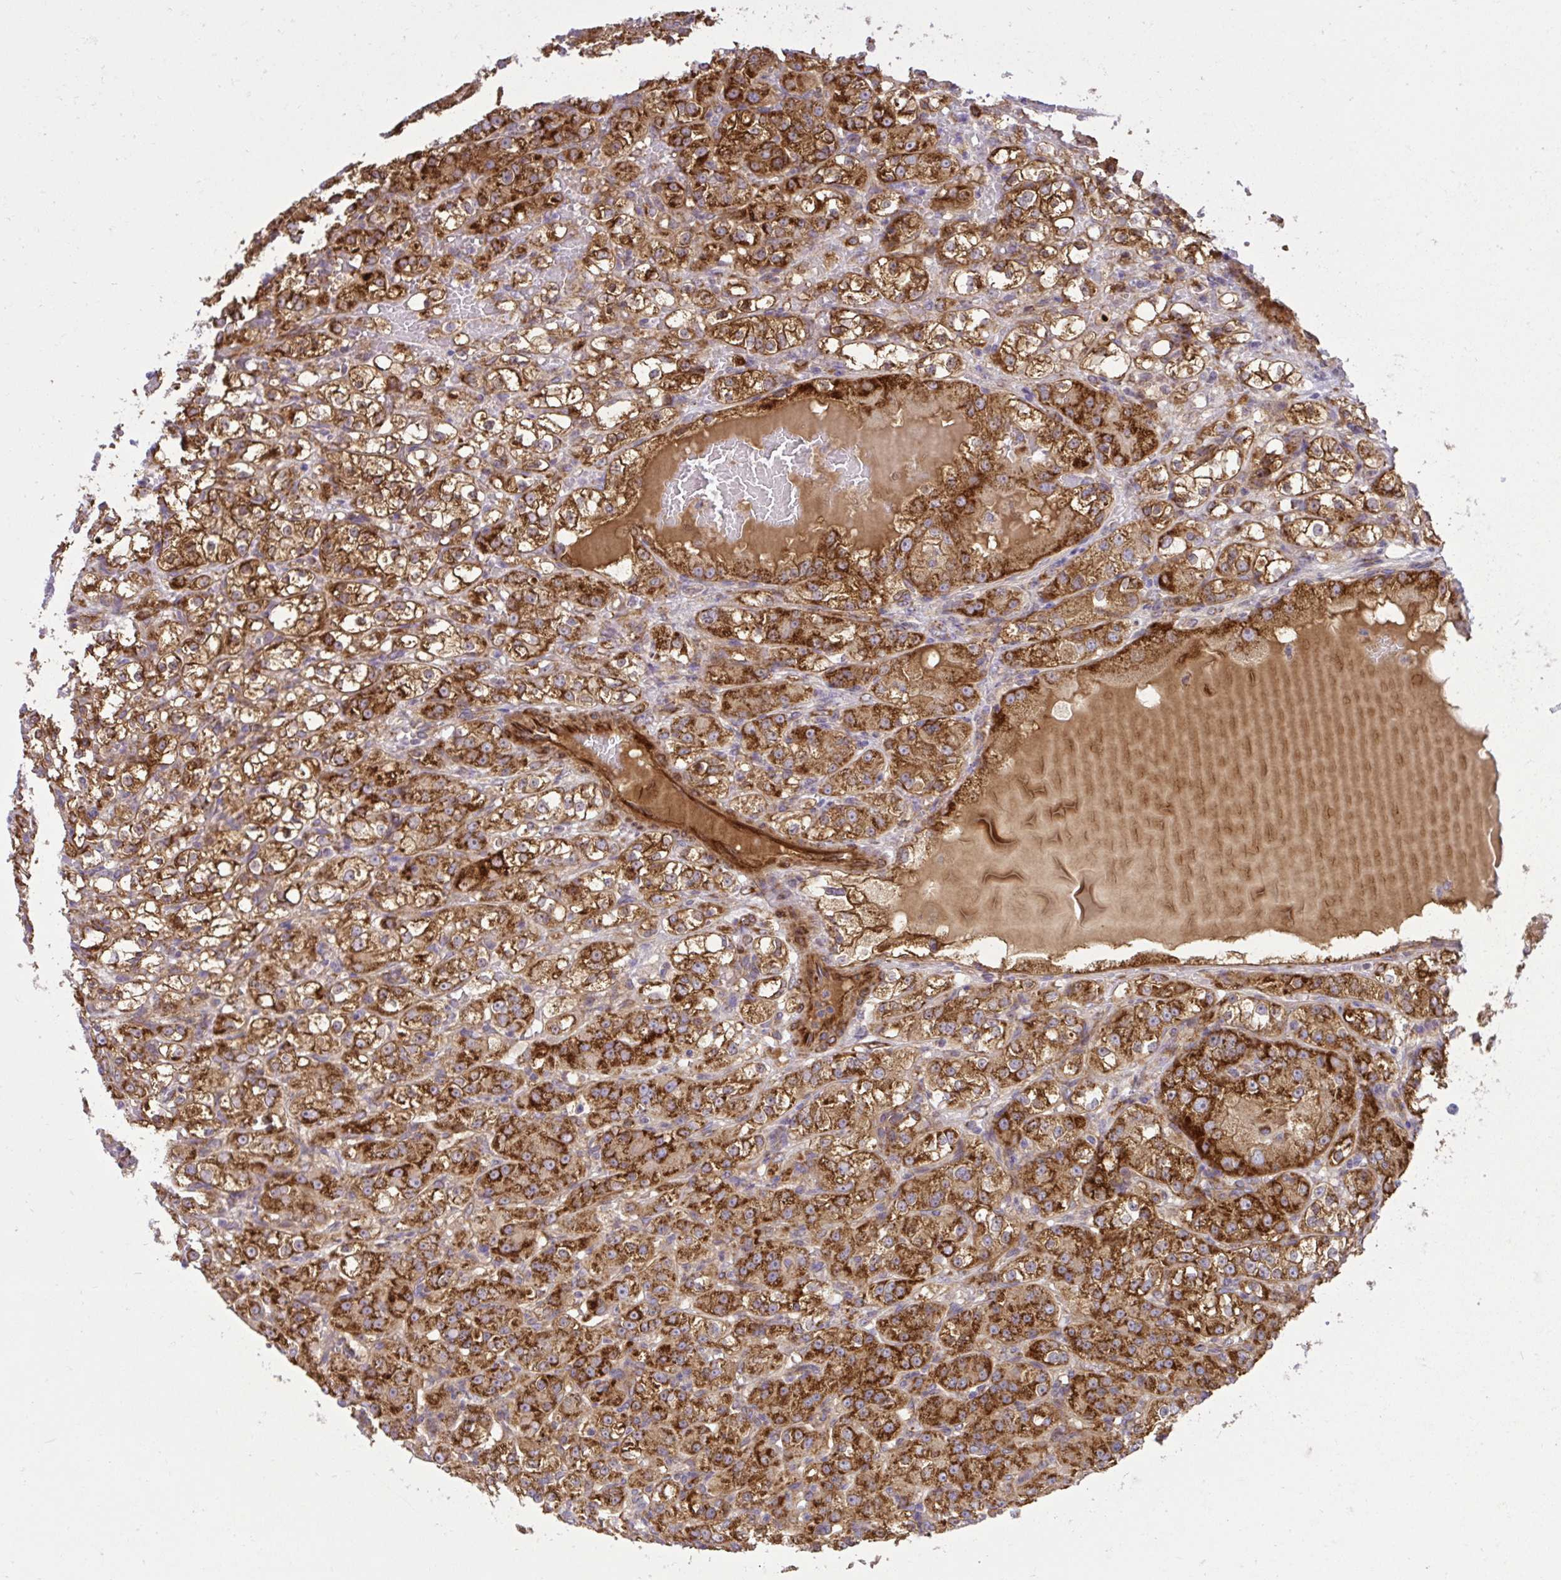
{"staining": {"intensity": "strong", "quantity": ">75%", "location": "cytoplasmic/membranous"}, "tissue": "renal cancer", "cell_type": "Tumor cells", "image_type": "cancer", "snomed": [{"axis": "morphology", "description": "Normal tissue, NOS"}, {"axis": "morphology", "description": "Adenocarcinoma, NOS"}, {"axis": "topography", "description": "Kidney"}], "caption": "Immunohistochemistry (IHC) histopathology image of neoplastic tissue: human adenocarcinoma (renal) stained using immunohistochemistry (IHC) shows high levels of strong protein expression localized specifically in the cytoplasmic/membranous of tumor cells, appearing as a cytoplasmic/membranous brown color.", "gene": "LIMS1", "patient": {"sex": "male", "age": 61}}